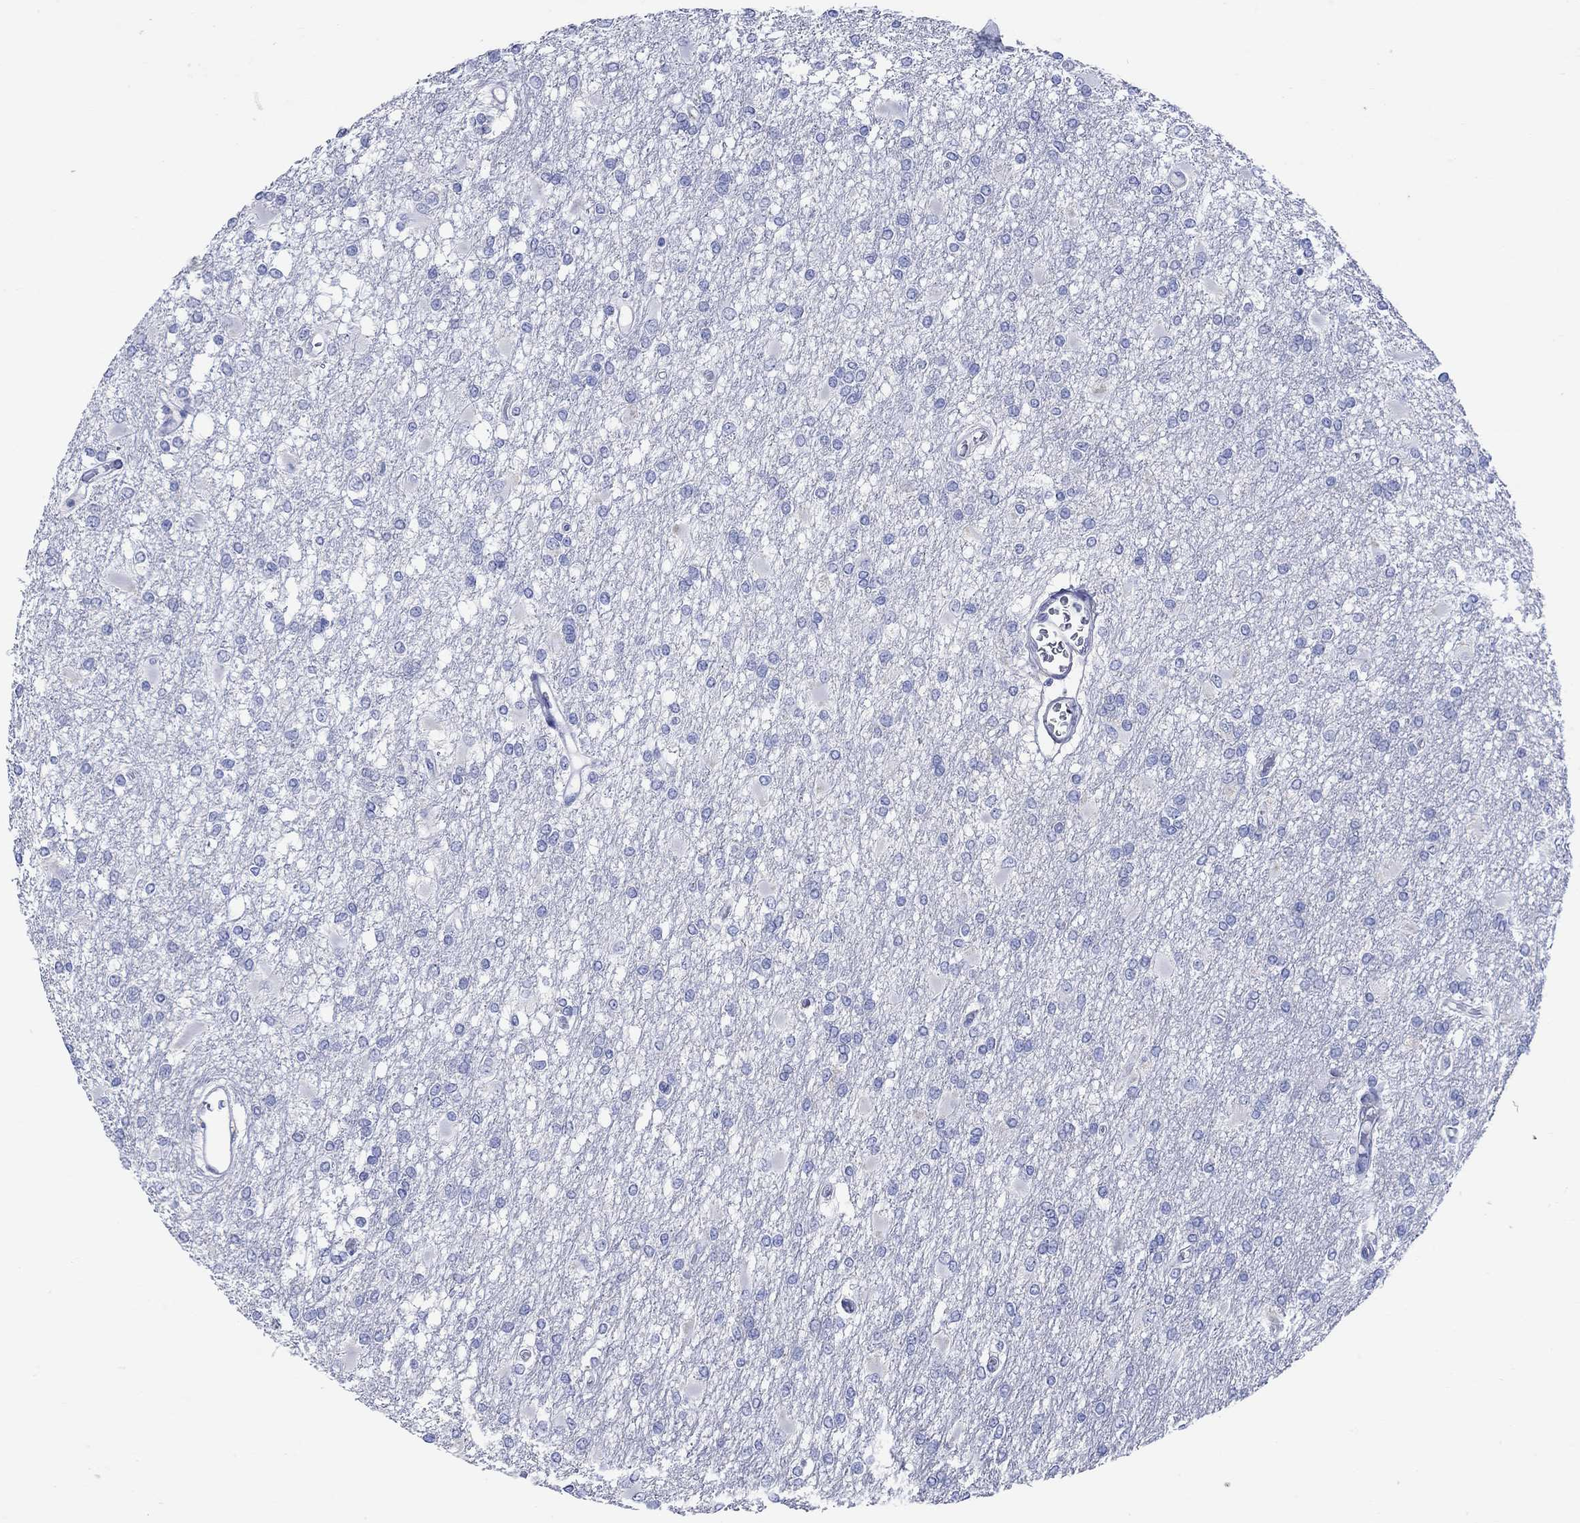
{"staining": {"intensity": "negative", "quantity": "none", "location": "none"}, "tissue": "glioma", "cell_type": "Tumor cells", "image_type": "cancer", "snomed": [{"axis": "morphology", "description": "Glioma, malignant, High grade"}, {"axis": "topography", "description": "Cerebral cortex"}], "caption": "A high-resolution image shows immunohistochemistry (IHC) staining of glioma, which demonstrates no significant staining in tumor cells.", "gene": "P2RY6", "patient": {"sex": "male", "age": 79}}